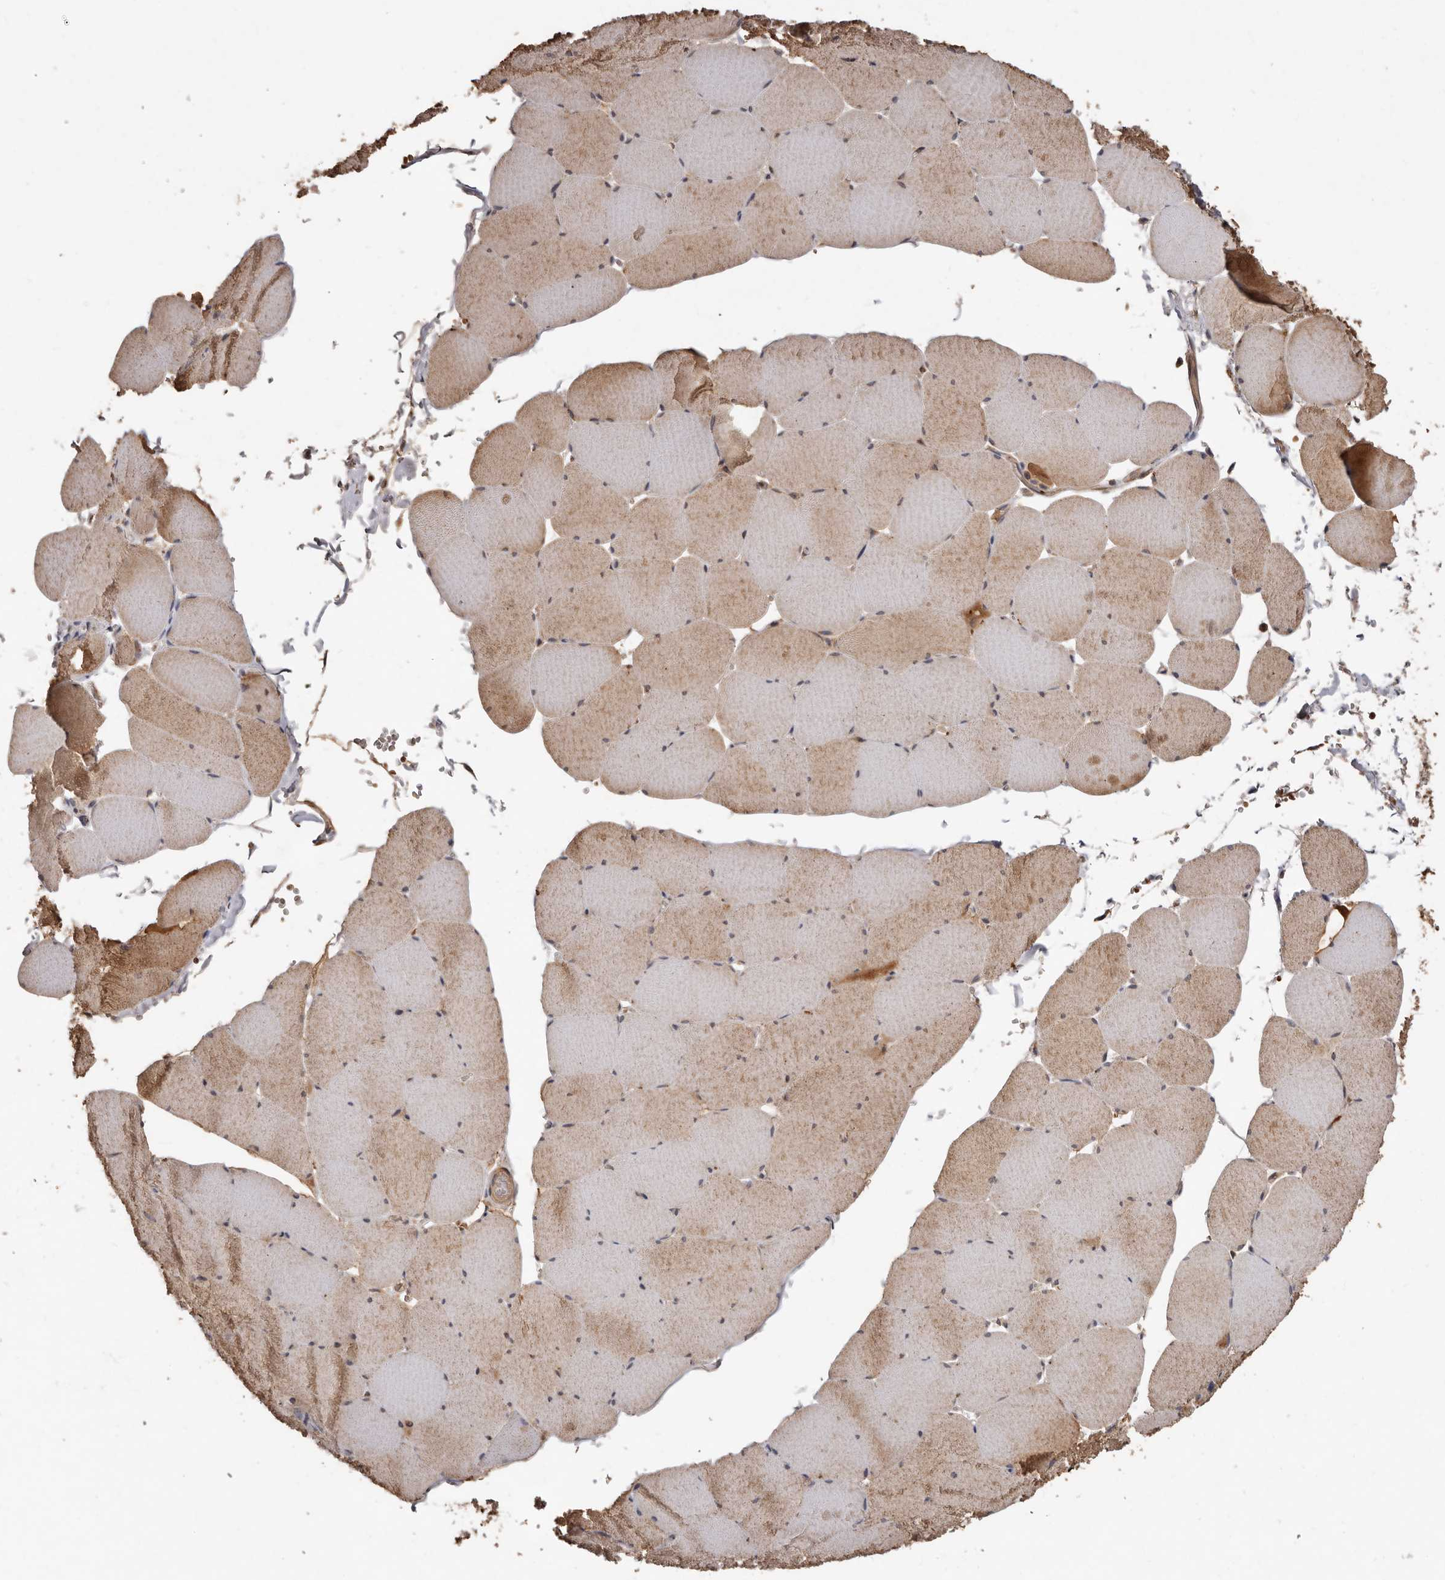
{"staining": {"intensity": "moderate", "quantity": ">75%", "location": "cytoplasmic/membranous"}, "tissue": "skeletal muscle", "cell_type": "Myocytes", "image_type": "normal", "snomed": [{"axis": "morphology", "description": "Normal tissue, NOS"}, {"axis": "topography", "description": "Skeletal muscle"}, {"axis": "topography", "description": "Head-Neck"}], "caption": "Myocytes exhibit medium levels of moderate cytoplasmic/membranous positivity in approximately >75% of cells in normal human skeletal muscle. (DAB (3,3'-diaminobenzidine) = brown stain, brightfield microscopy at high magnification).", "gene": "GOT1L1", "patient": {"sex": "male", "age": 66}}